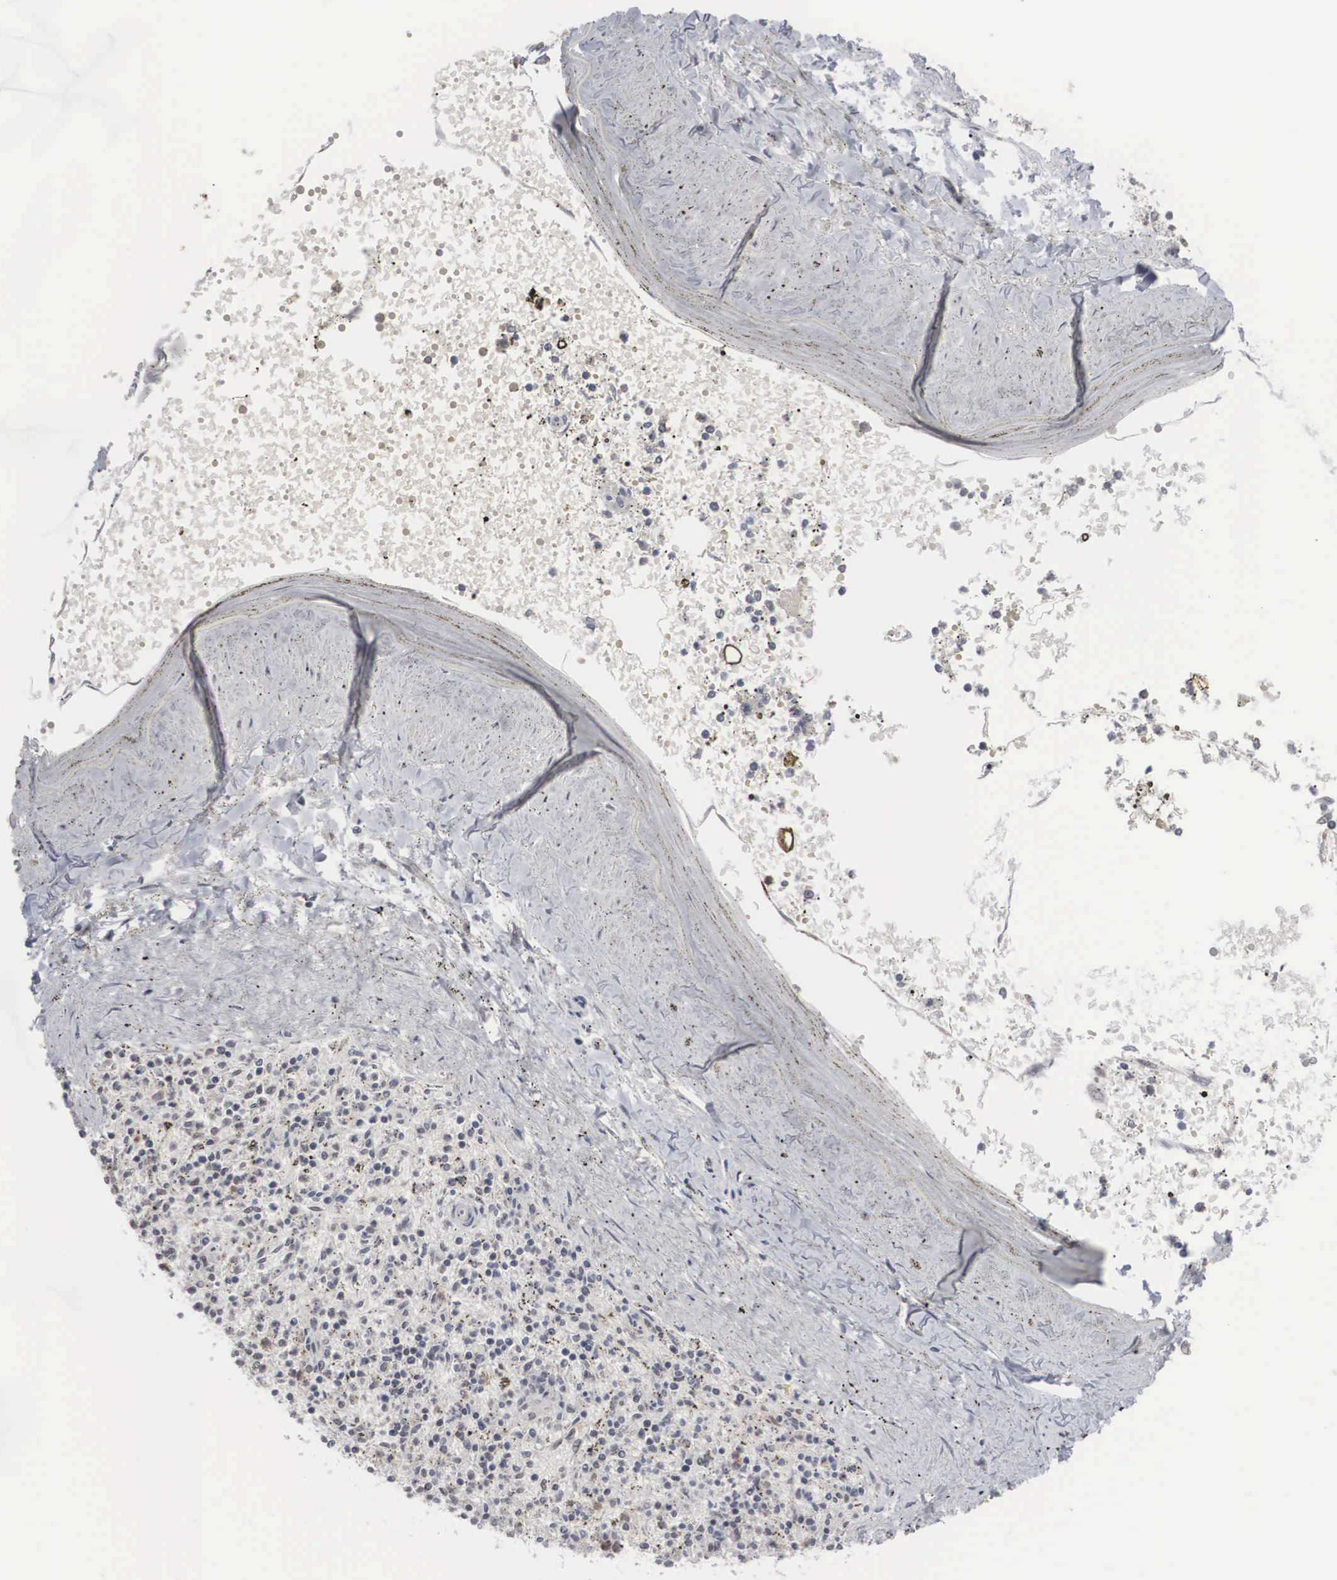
{"staining": {"intensity": "negative", "quantity": "none", "location": "none"}, "tissue": "spleen", "cell_type": "Cells in red pulp", "image_type": "normal", "snomed": [{"axis": "morphology", "description": "Normal tissue, NOS"}, {"axis": "topography", "description": "Spleen"}], "caption": "This image is of normal spleen stained with immunohistochemistry (IHC) to label a protein in brown with the nuclei are counter-stained blue. There is no staining in cells in red pulp.", "gene": "AUTS2", "patient": {"sex": "male", "age": 72}}